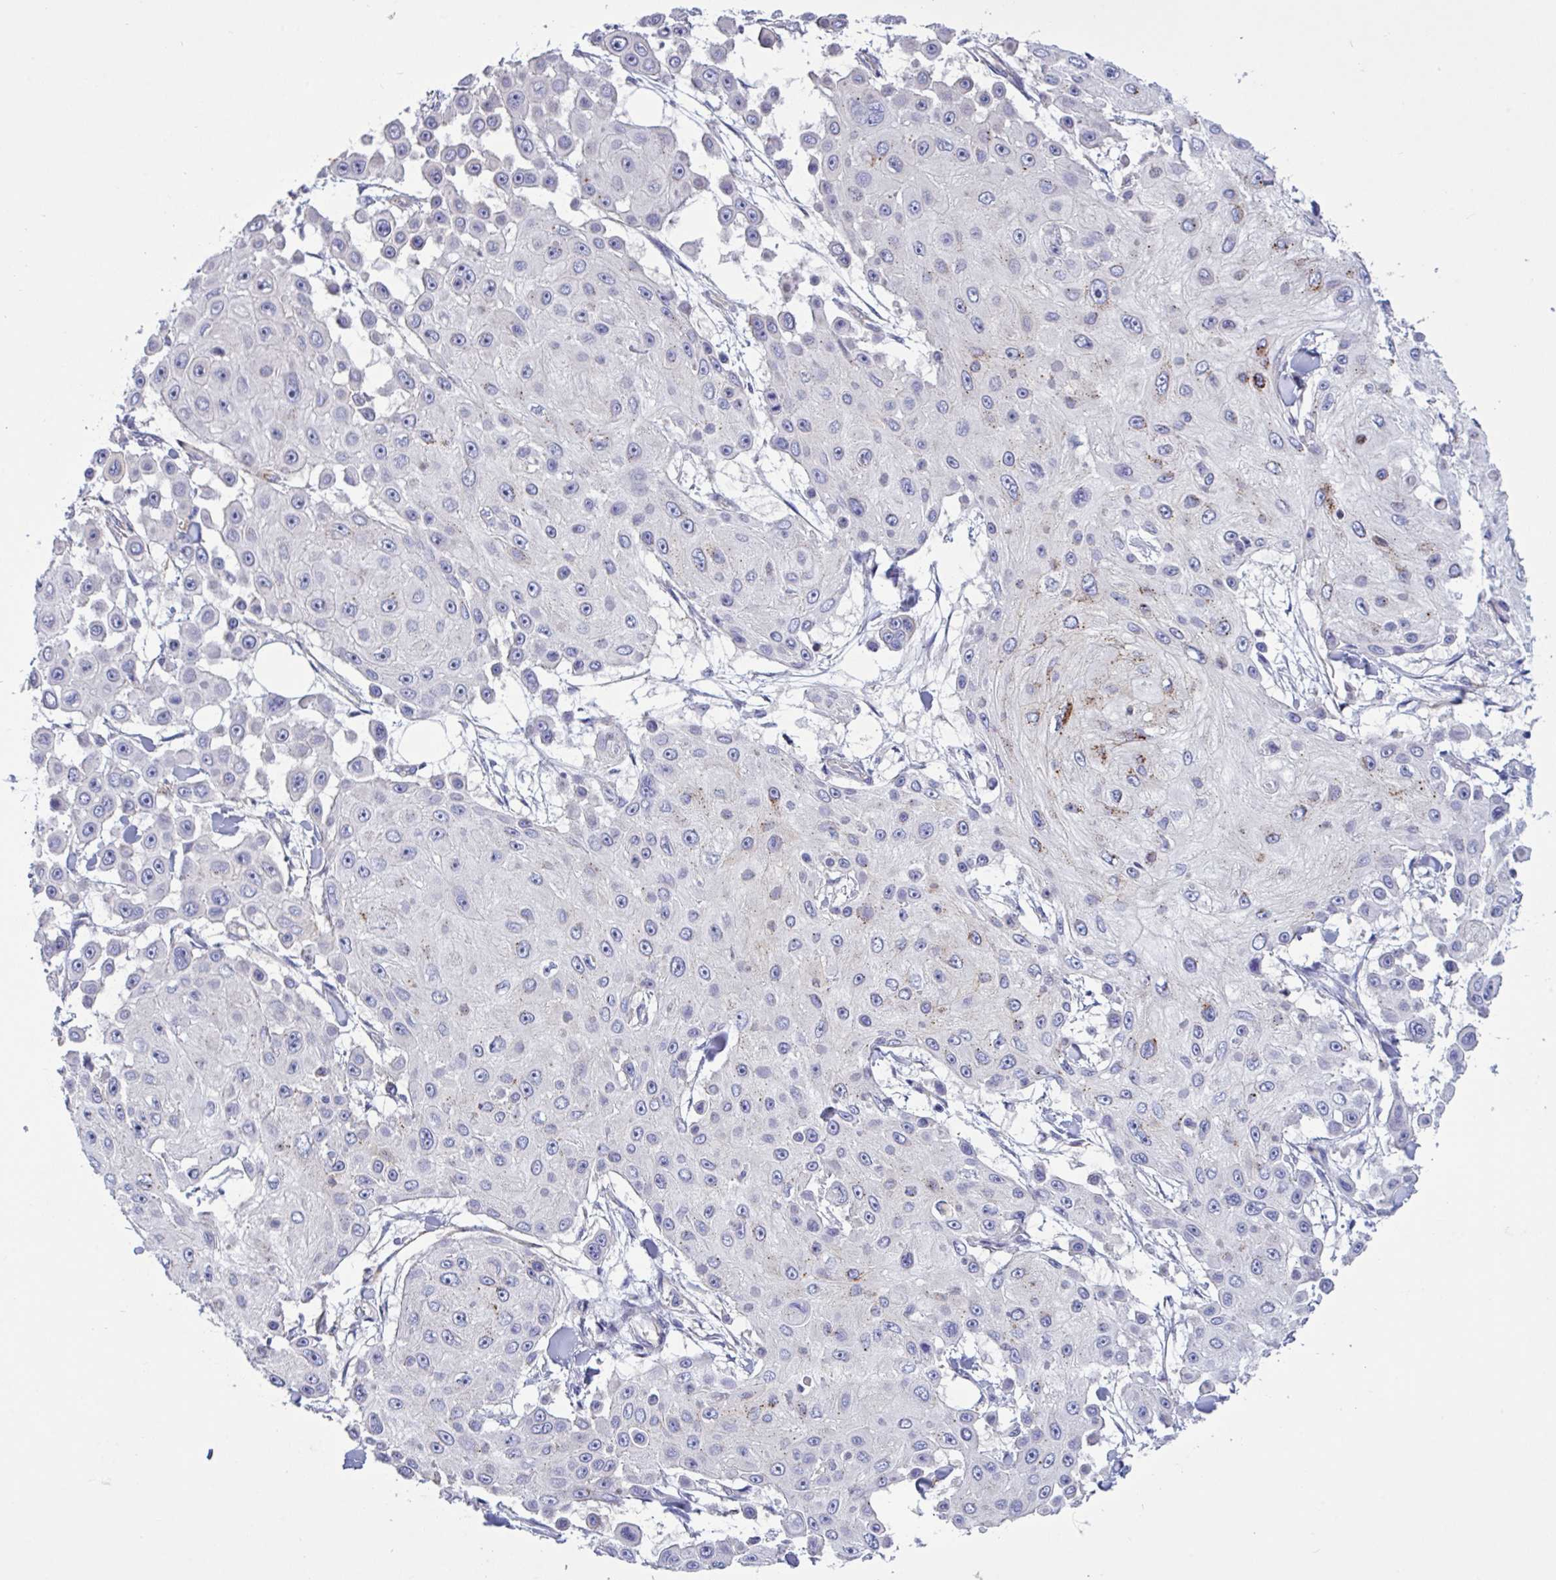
{"staining": {"intensity": "moderate", "quantity": "<25%", "location": "cytoplasmic/membranous"}, "tissue": "skin cancer", "cell_type": "Tumor cells", "image_type": "cancer", "snomed": [{"axis": "morphology", "description": "Squamous cell carcinoma, NOS"}, {"axis": "topography", "description": "Skin"}], "caption": "Immunohistochemistry histopathology image of skin squamous cell carcinoma stained for a protein (brown), which demonstrates low levels of moderate cytoplasmic/membranous expression in about <25% of tumor cells.", "gene": "SLC66A1", "patient": {"sex": "male", "age": 67}}